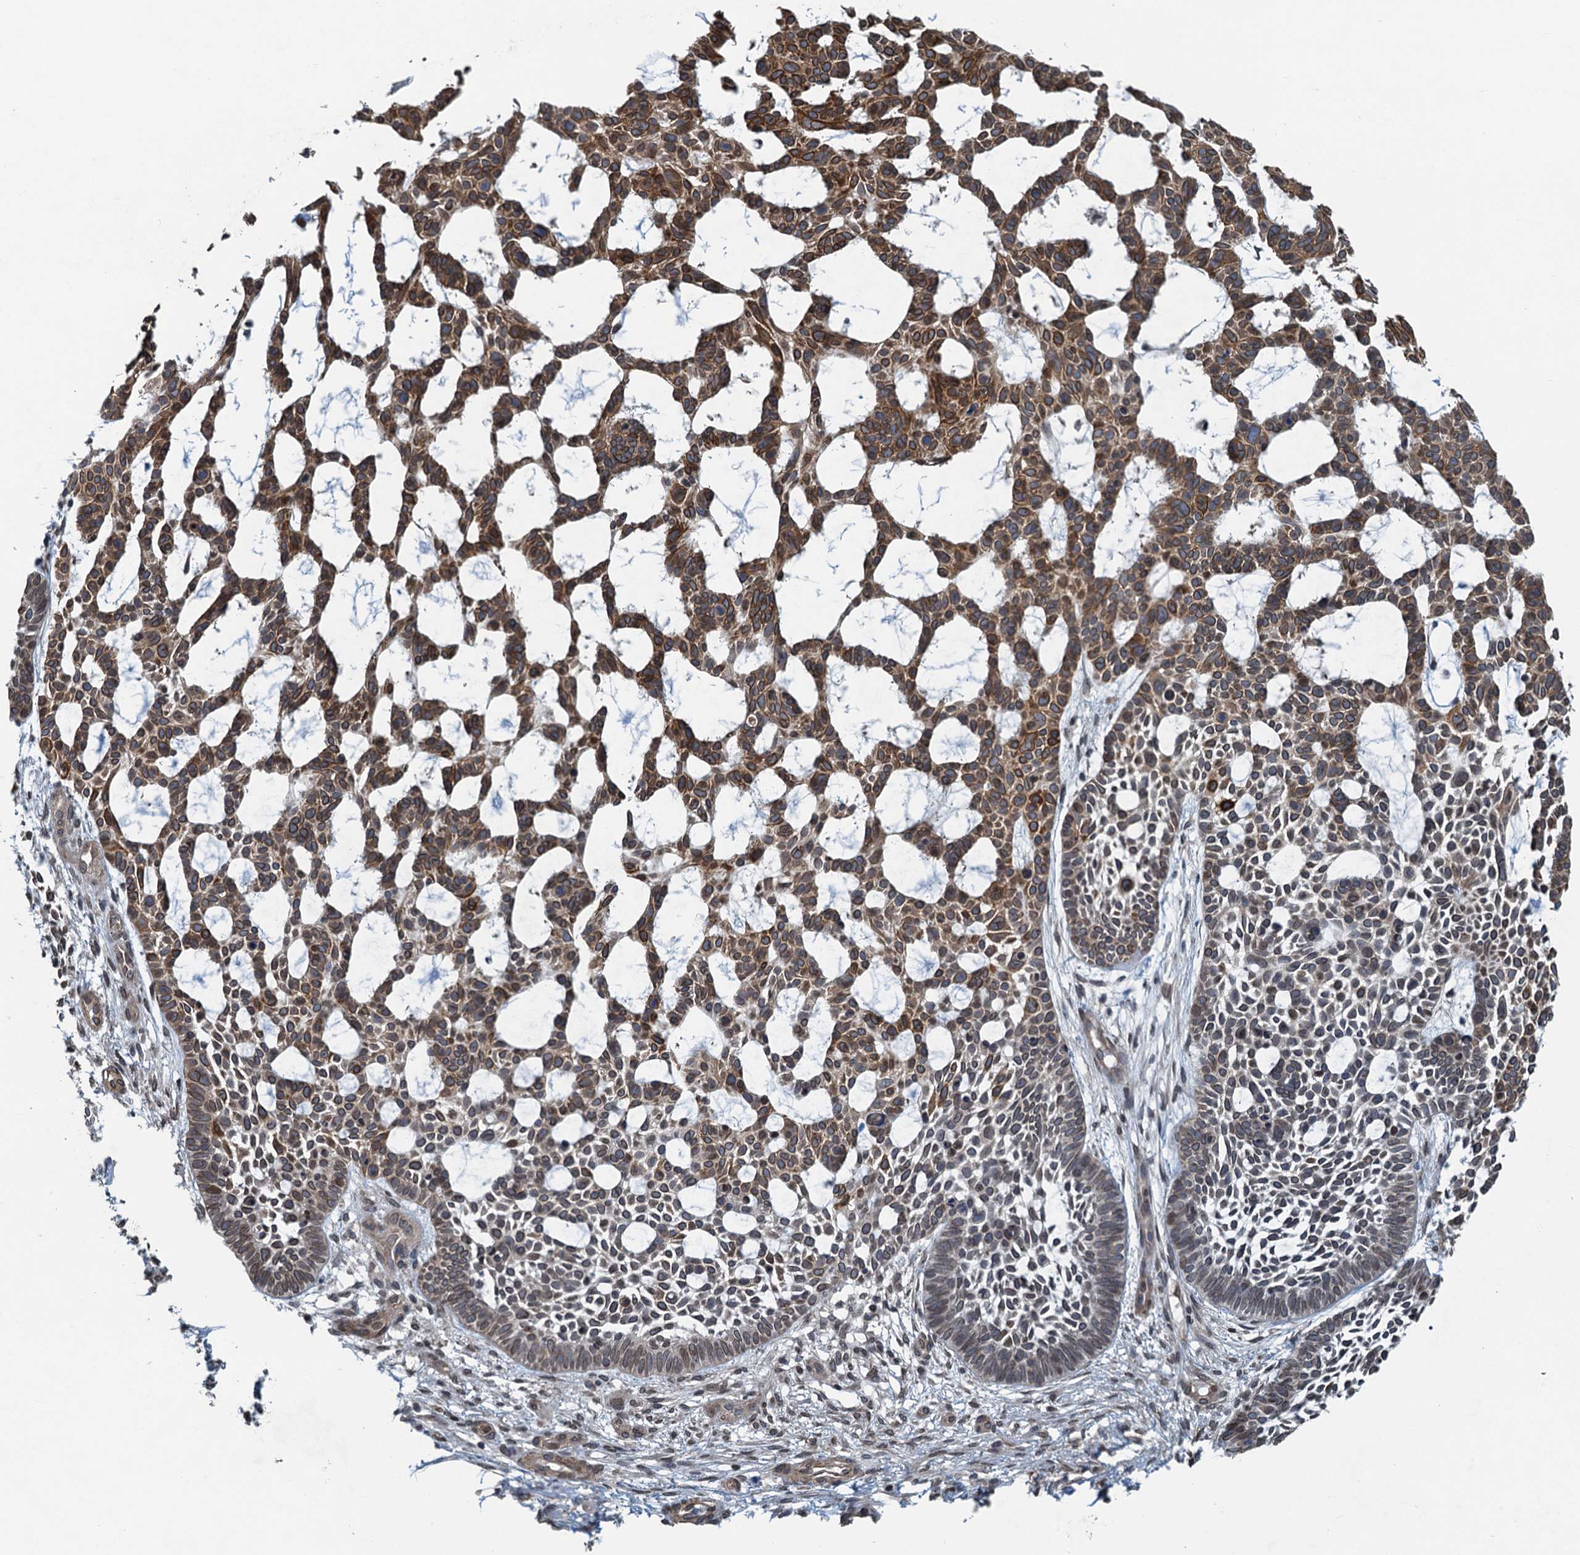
{"staining": {"intensity": "moderate", "quantity": ">75%", "location": "cytoplasmic/membranous,nuclear"}, "tissue": "skin cancer", "cell_type": "Tumor cells", "image_type": "cancer", "snomed": [{"axis": "morphology", "description": "Basal cell carcinoma"}, {"axis": "topography", "description": "Skin"}], "caption": "Skin cancer stained with DAB (3,3'-diaminobenzidine) IHC displays medium levels of moderate cytoplasmic/membranous and nuclear expression in approximately >75% of tumor cells.", "gene": "CCDC34", "patient": {"sex": "male", "age": 89}}